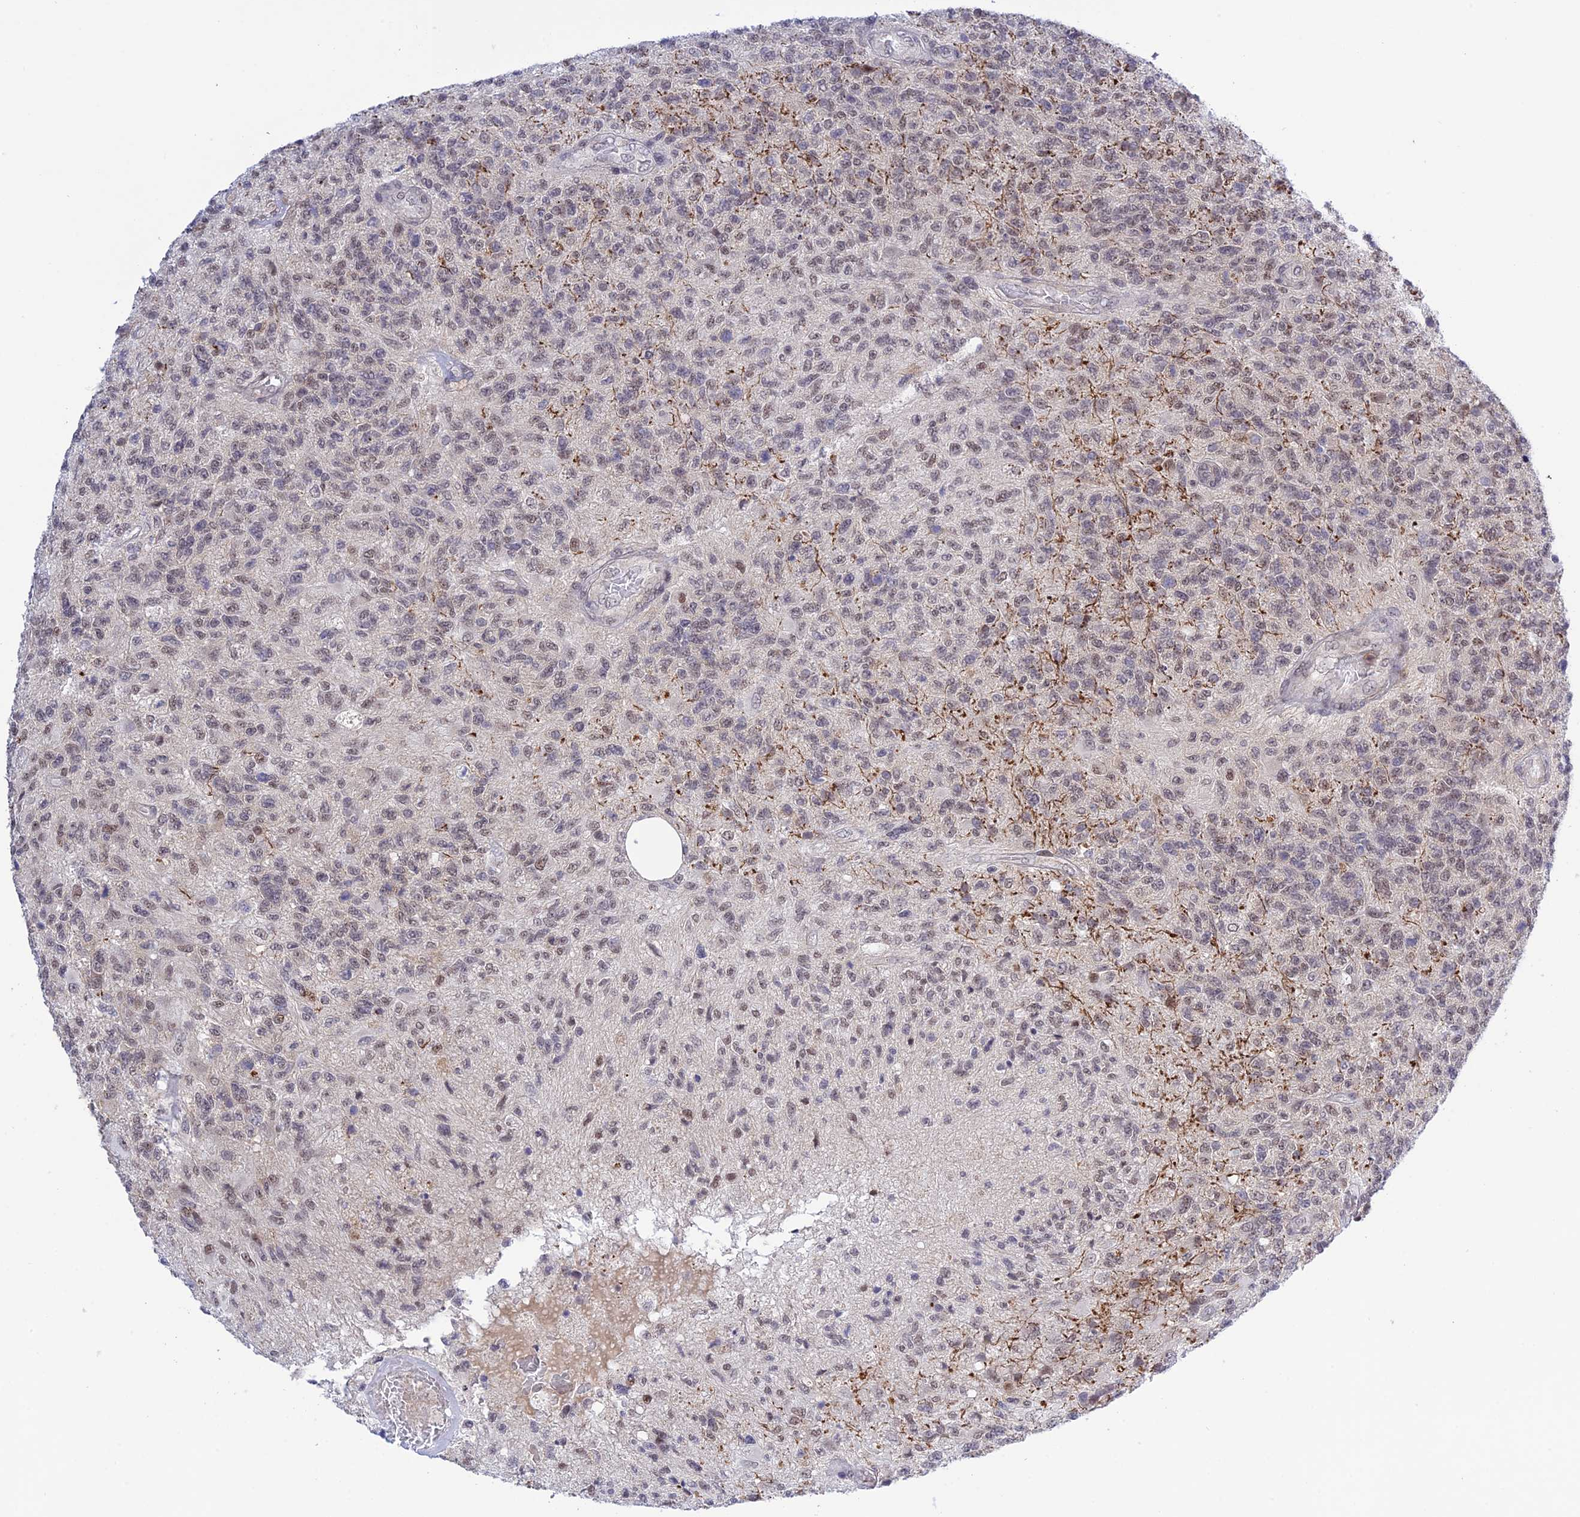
{"staining": {"intensity": "moderate", "quantity": "<25%", "location": "nuclear"}, "tissue": "glioma", "cell_type": "Tumor cells", "image_type": "cancer", "snomed": [{"axis": "morphology", "description": "Glioma, malignant, High grade"}, {"axis": "topography", "description": "Brain"}], "caption": "Protein expression analysis of glioma exhibits moderate nuclear staining in approximately <25% of tumor cells.", "gene": "TCEA1", "patient": {"sex": "male", "age": 56}}